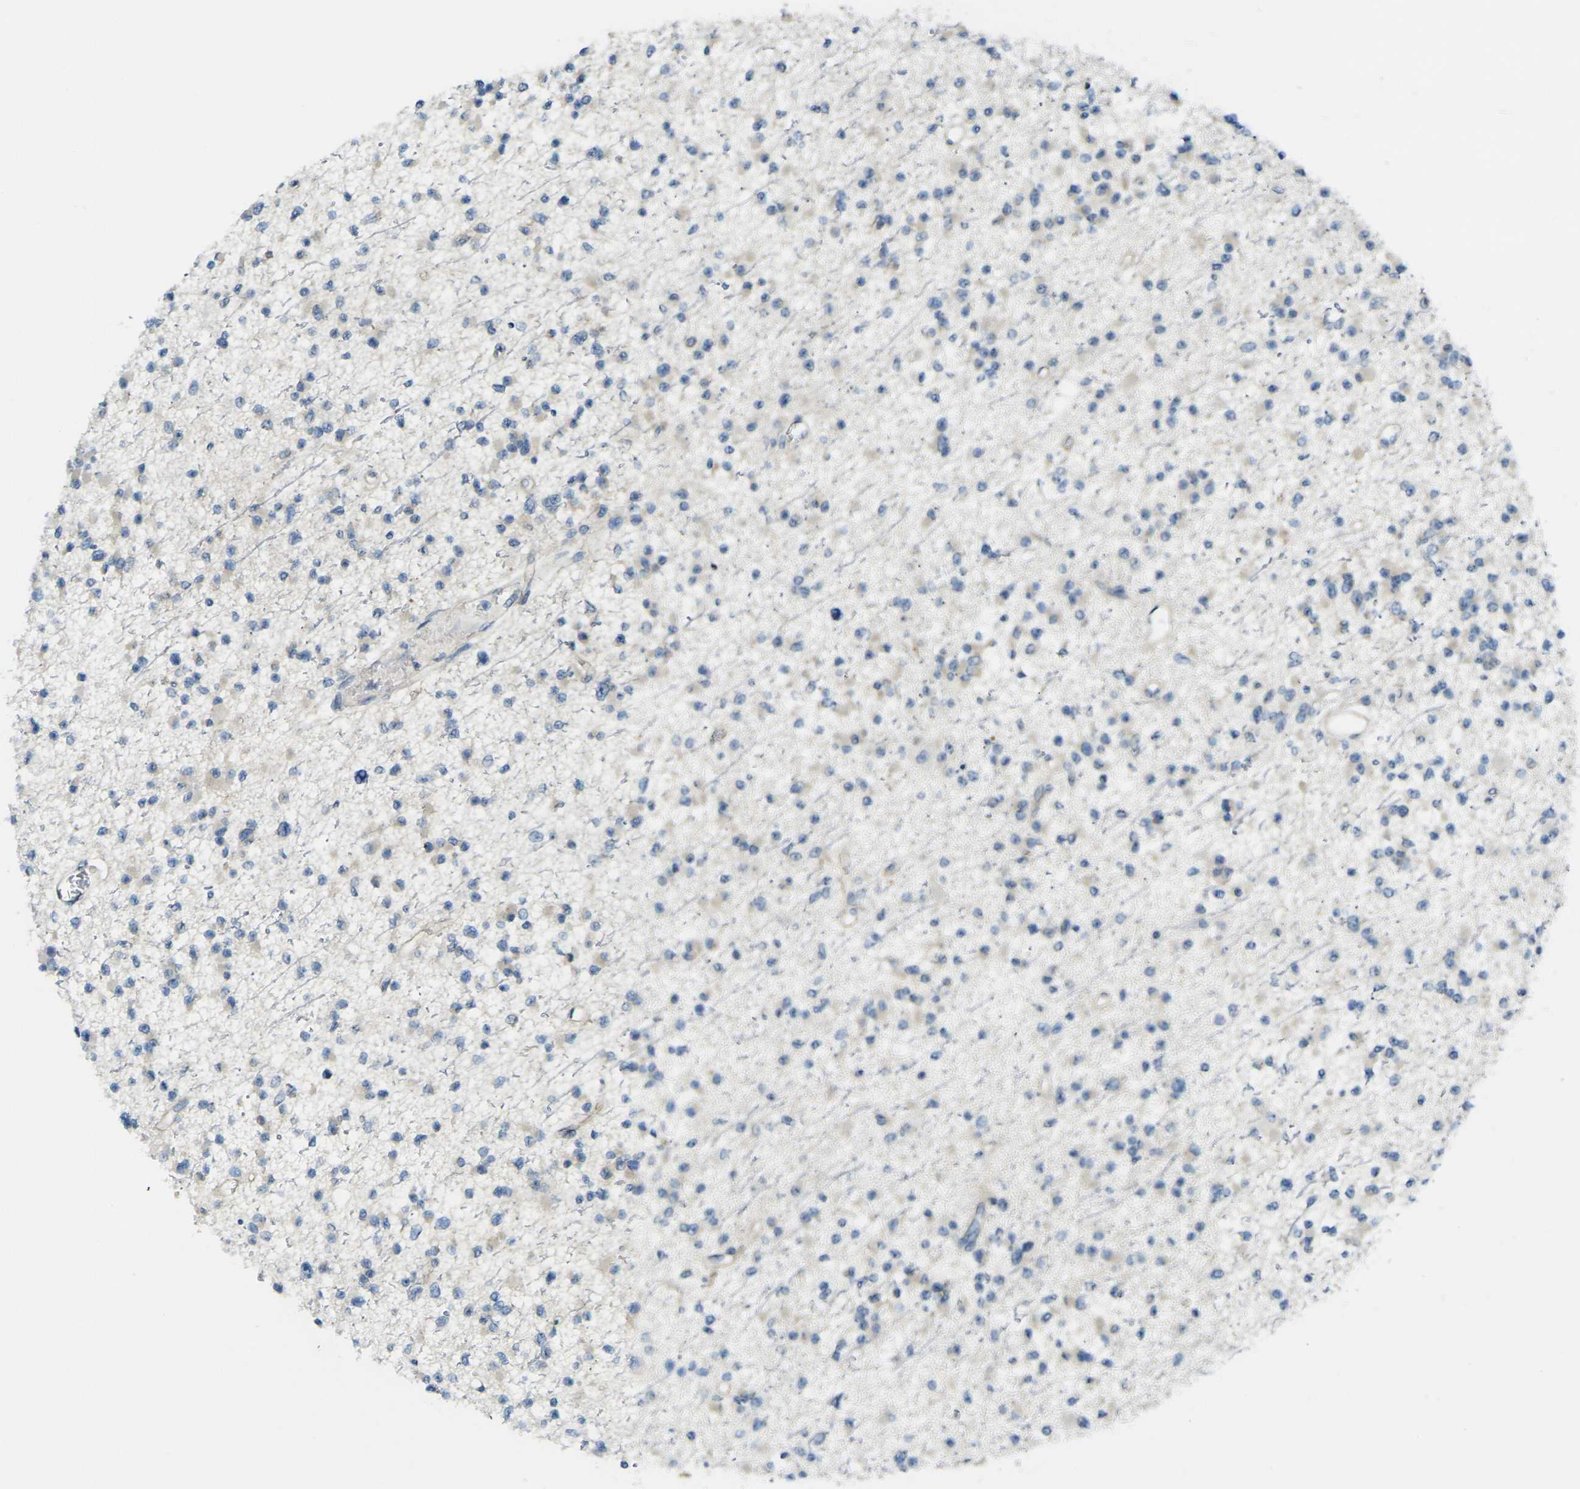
{"staining": {"intensity": "weak", "quantity": "<25%", "location": "cytoplasmic/membranous"}, "tissue": "glioma", "cell_type": "Tumor cells", "image_type": "cancer", "snomed": [{"axis": "morphology", "description": "Glioma, malignant, Low grade"}, {"axis": "topography", "description": "Brain"}], "caption": "High magnification brightfield microscopy of glioma stained with DAB (brown) and counterstained with hematoxylin (blue): tumor cells show no significant positivity.", "gene": "RHBDD1", "patient": {"sex": "female", "age": 22}}